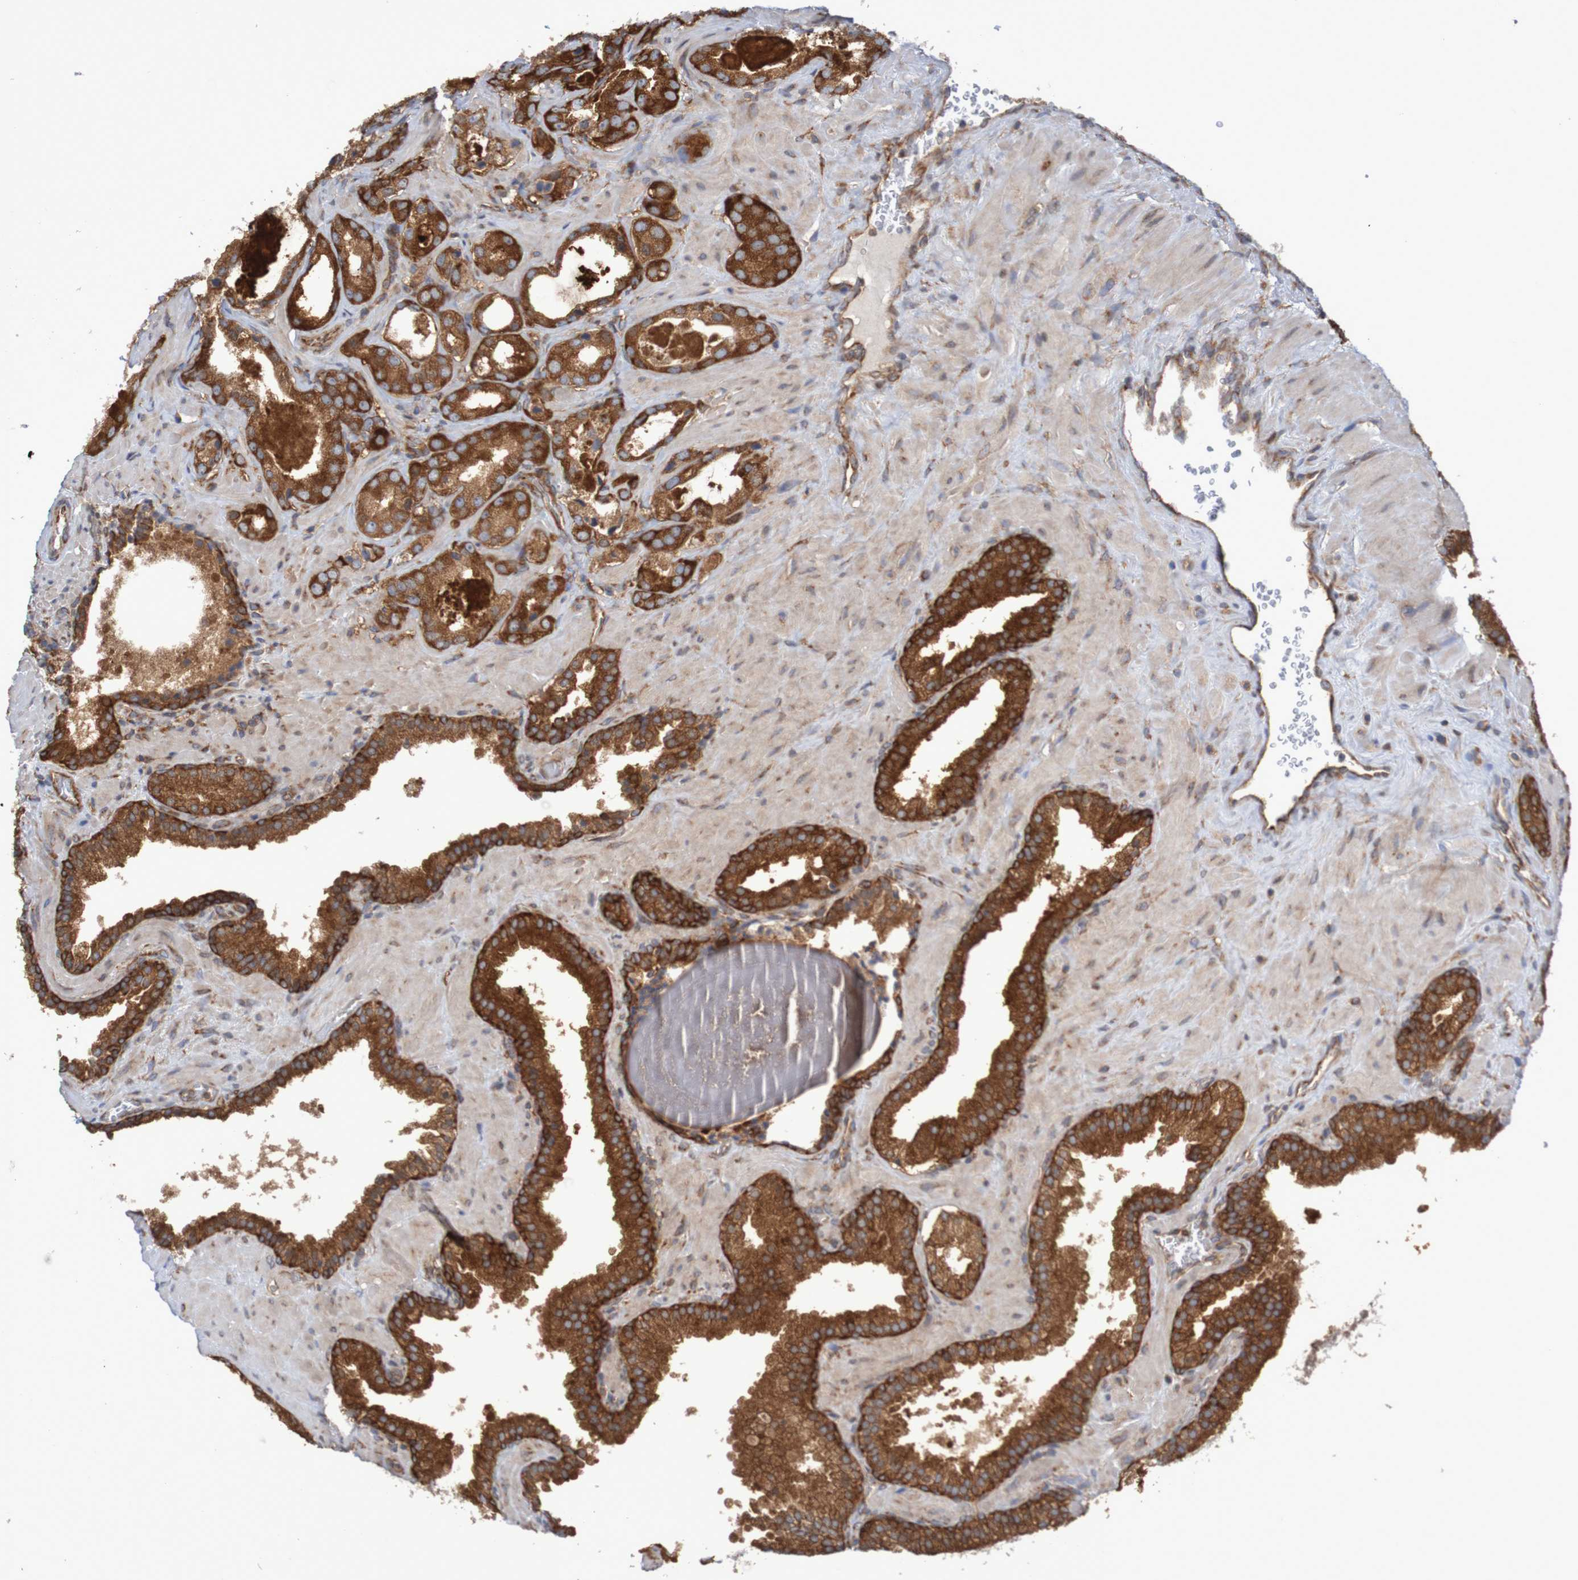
{"staining": {"intensity": "strong", "quantity": ">75%", "location": "cytoplasmic/membranous"}, "tissue": "prostate cancer", "cell_type": "Tumor cells", "image_type": "cancer", "snomed": [{"axis": "morphology", "description": "Adenocarcinoma, High grade"}, {"axis": "topography", "description": "Prostate"}], "caption": "High-grade adenocarcinoma (prostate) tissue exhibits strong cytoplasmic/membranous staining in approximately >75% of tumor cells, visualized by immunohistochemistry. (Stains: DAB (3,3'-diaminobenzidine) in brown, nuclei in blue, Microscopy: brightfield microscopy at high magnification).", "gene": "LRRC47", "patient": {"sex": "male", "age": 64}}